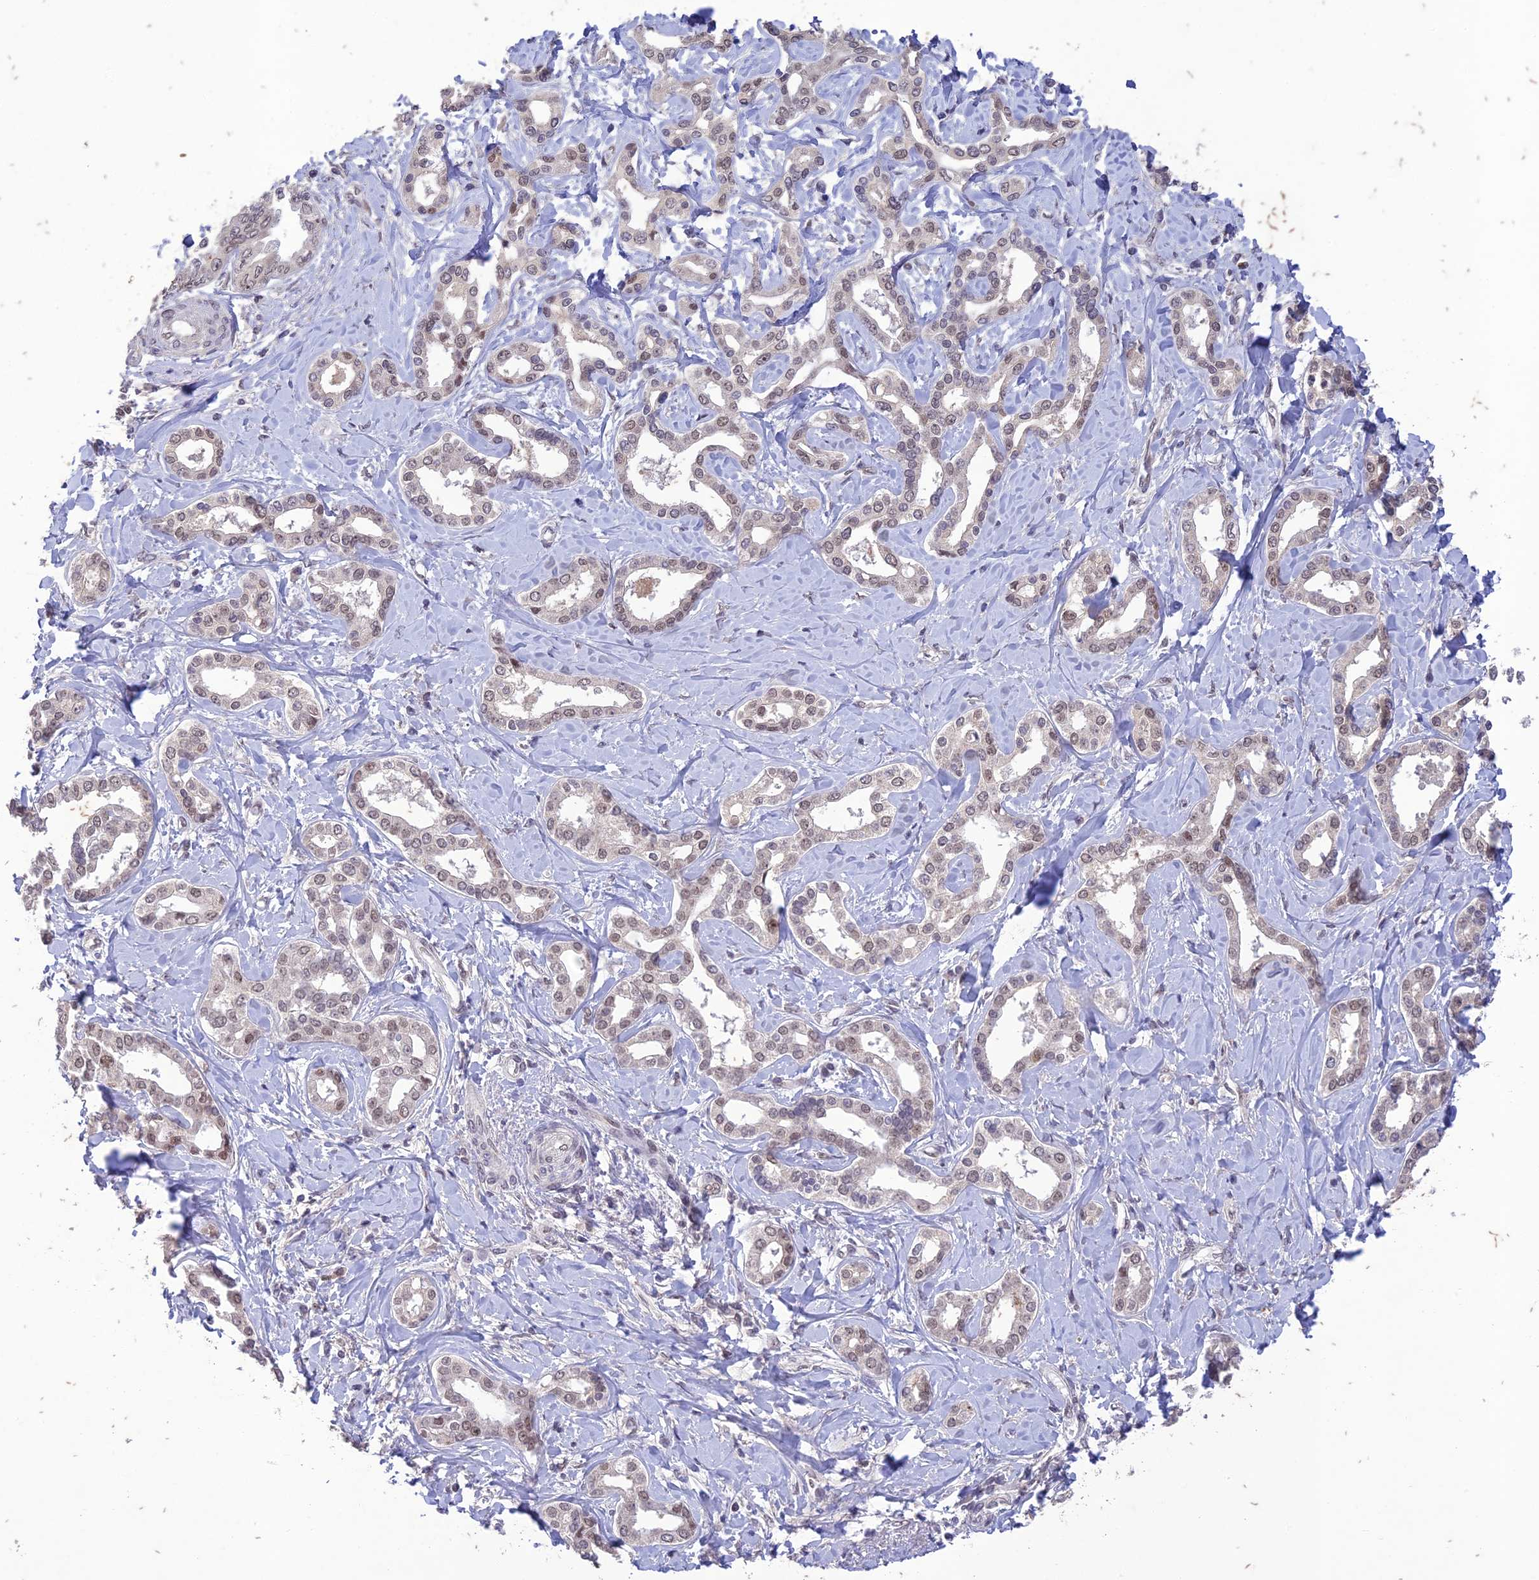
{"staining": {"intensity": "weak", "quantity": "25%-75%", "location": "nuclear"}, "tissue": "liver cancer", "cell_type": "Tumor cells", "image_type": "cancer", "snomed": [{"axis": "morphology", "description": "Cholangiocarcinoma"}, {"axis": "topography", "description": "Liver"}], "caption": "Immunohistochemistry of human cholangiocarcinoma (liver) demonstrates low levels of weak nuclear staining in approximately 25%-75% of tumor cells.", "gene": "POP4", "patient": {"sex": "female", "age": 77}}